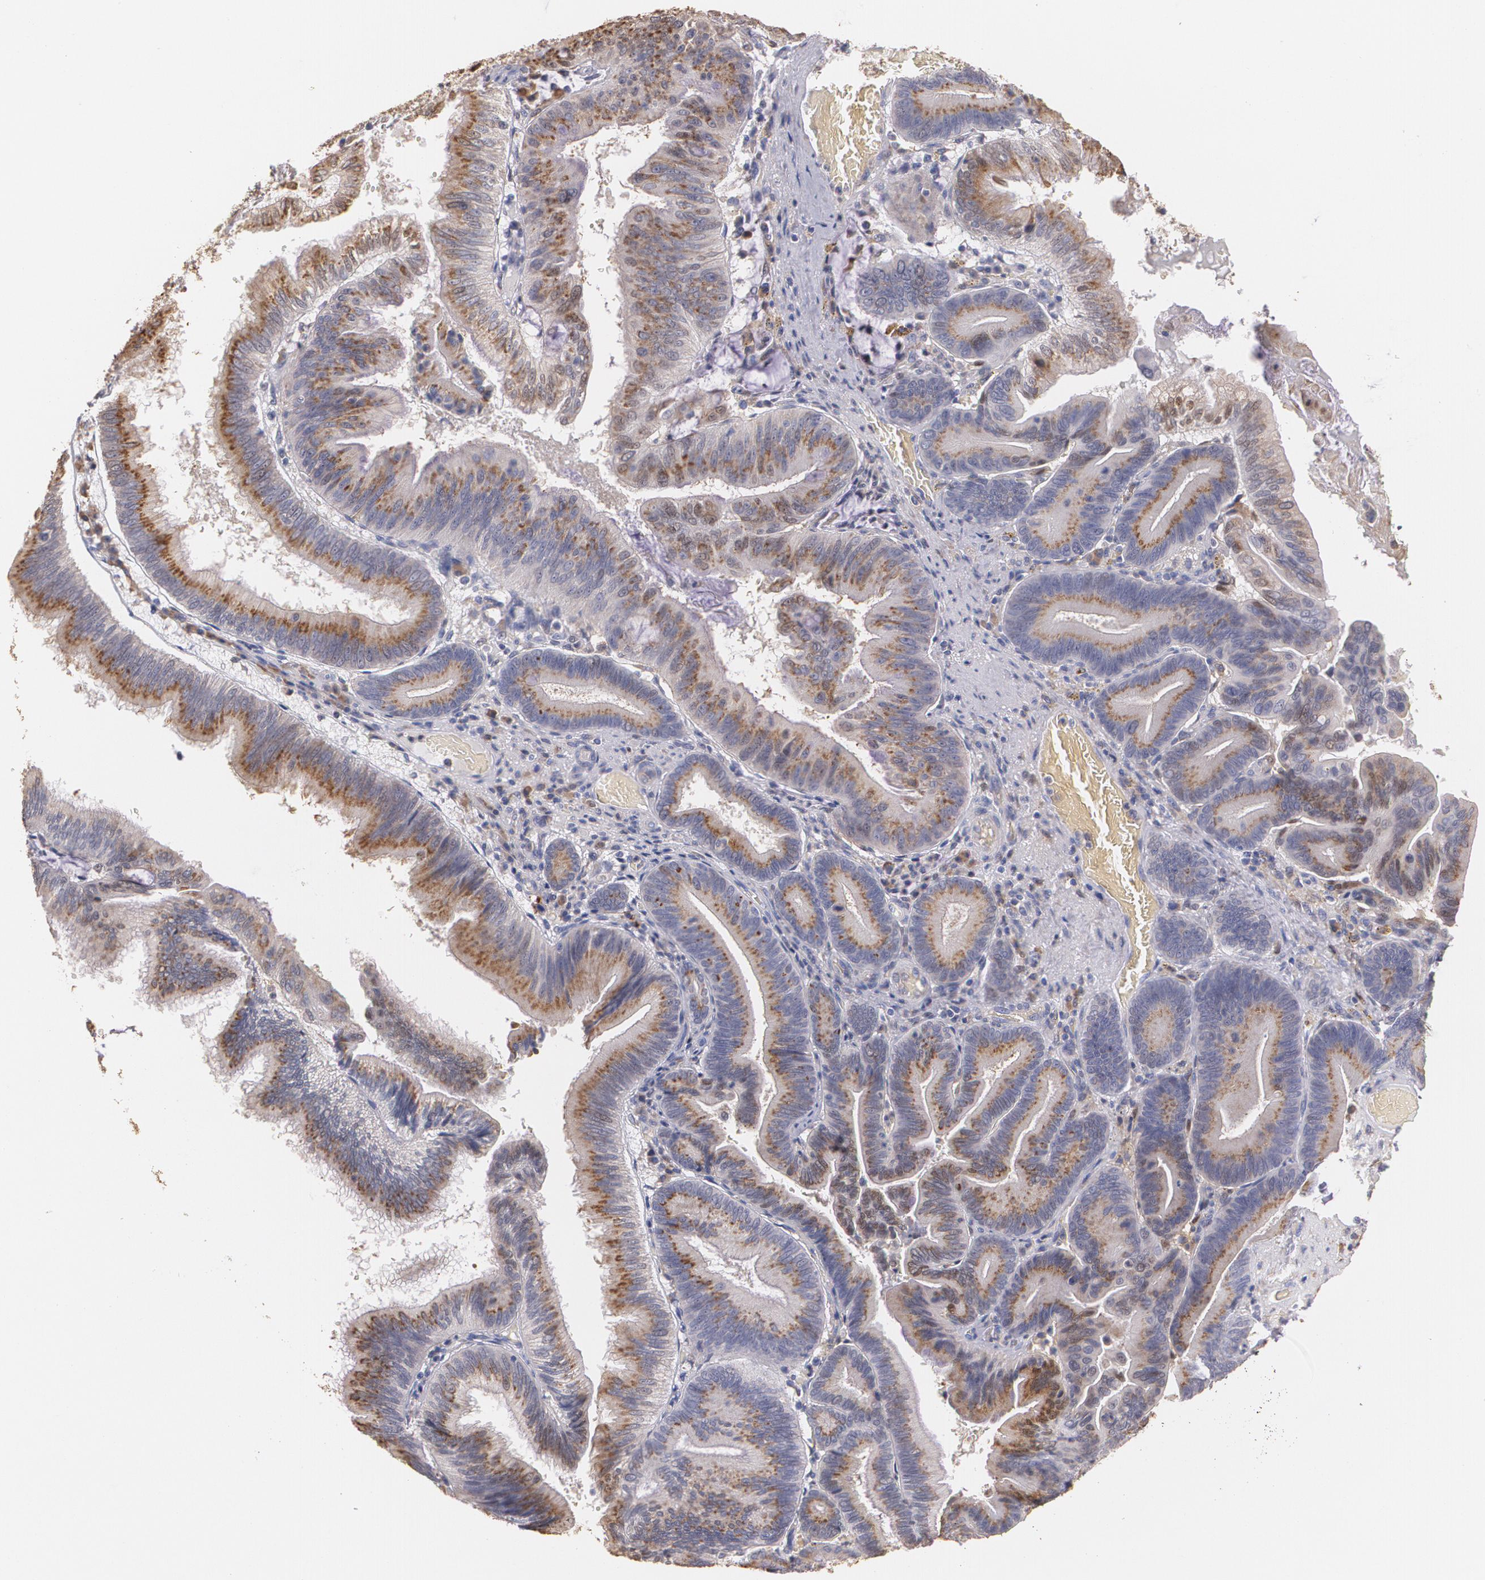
{"staining": {"intensity": "moderate", "quantity": ">75%", "location": "cytoplasmic/membranous"}, "tissue": "pancreatic cancer", "cell_type": "Tumor cells", "image_type": "cancer", "snomed": [{"axis": "morphology", "description": "Adenocarcinoma, NOS"}, {"axis": "topography", "description": "Pancreas"}], "caption": "Protein positivity by IHC displays moderate cytoplasmic/membranous staining in about >75% of tumor cells in pancreatic cancer.", "gene": "ATF3", "patient": {"sex": "male", "age": 82}}